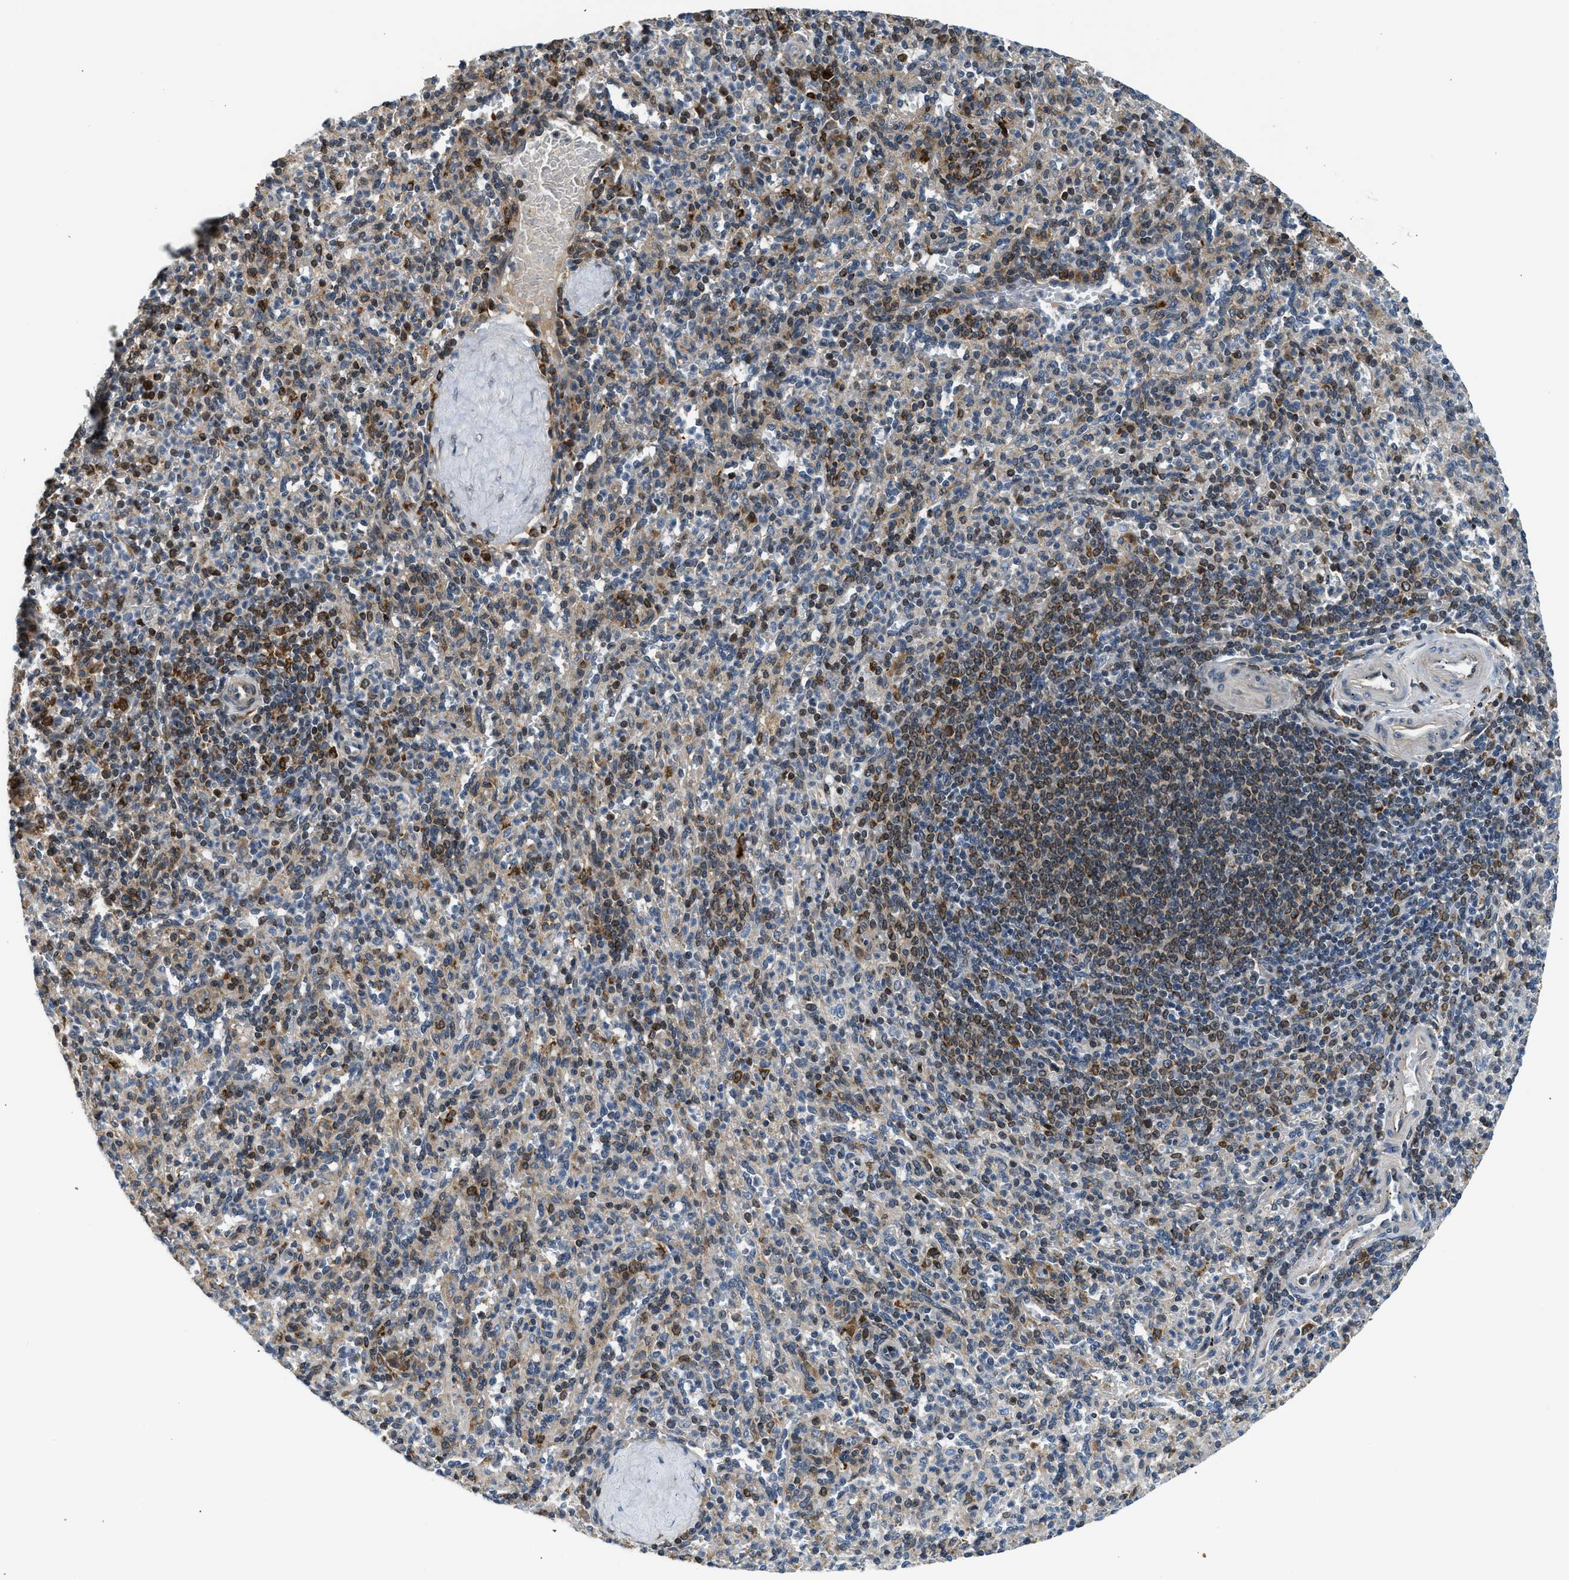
{"staining": {"intensity": "moderate", "quantity": "25%-75%", "location": "nuclear"}, "tissue": "spleen", "cell_type": "Cells in red pulp", "image_type": "normal", "snomed": [{"axis": "morphology", "description": "Normal tissue, NOS"}, {"axis": "topography", "description": "Spleen"}], "caption": "The histopathology image exhibits a brown stain indicating the presence of a protein in the nuclear of cells in red pulp in spleen. (DAB IHC with brightfield microscopy, high magnification).", "gene": "RETREG3", "patient": {"sex": "male", "age": 36}}